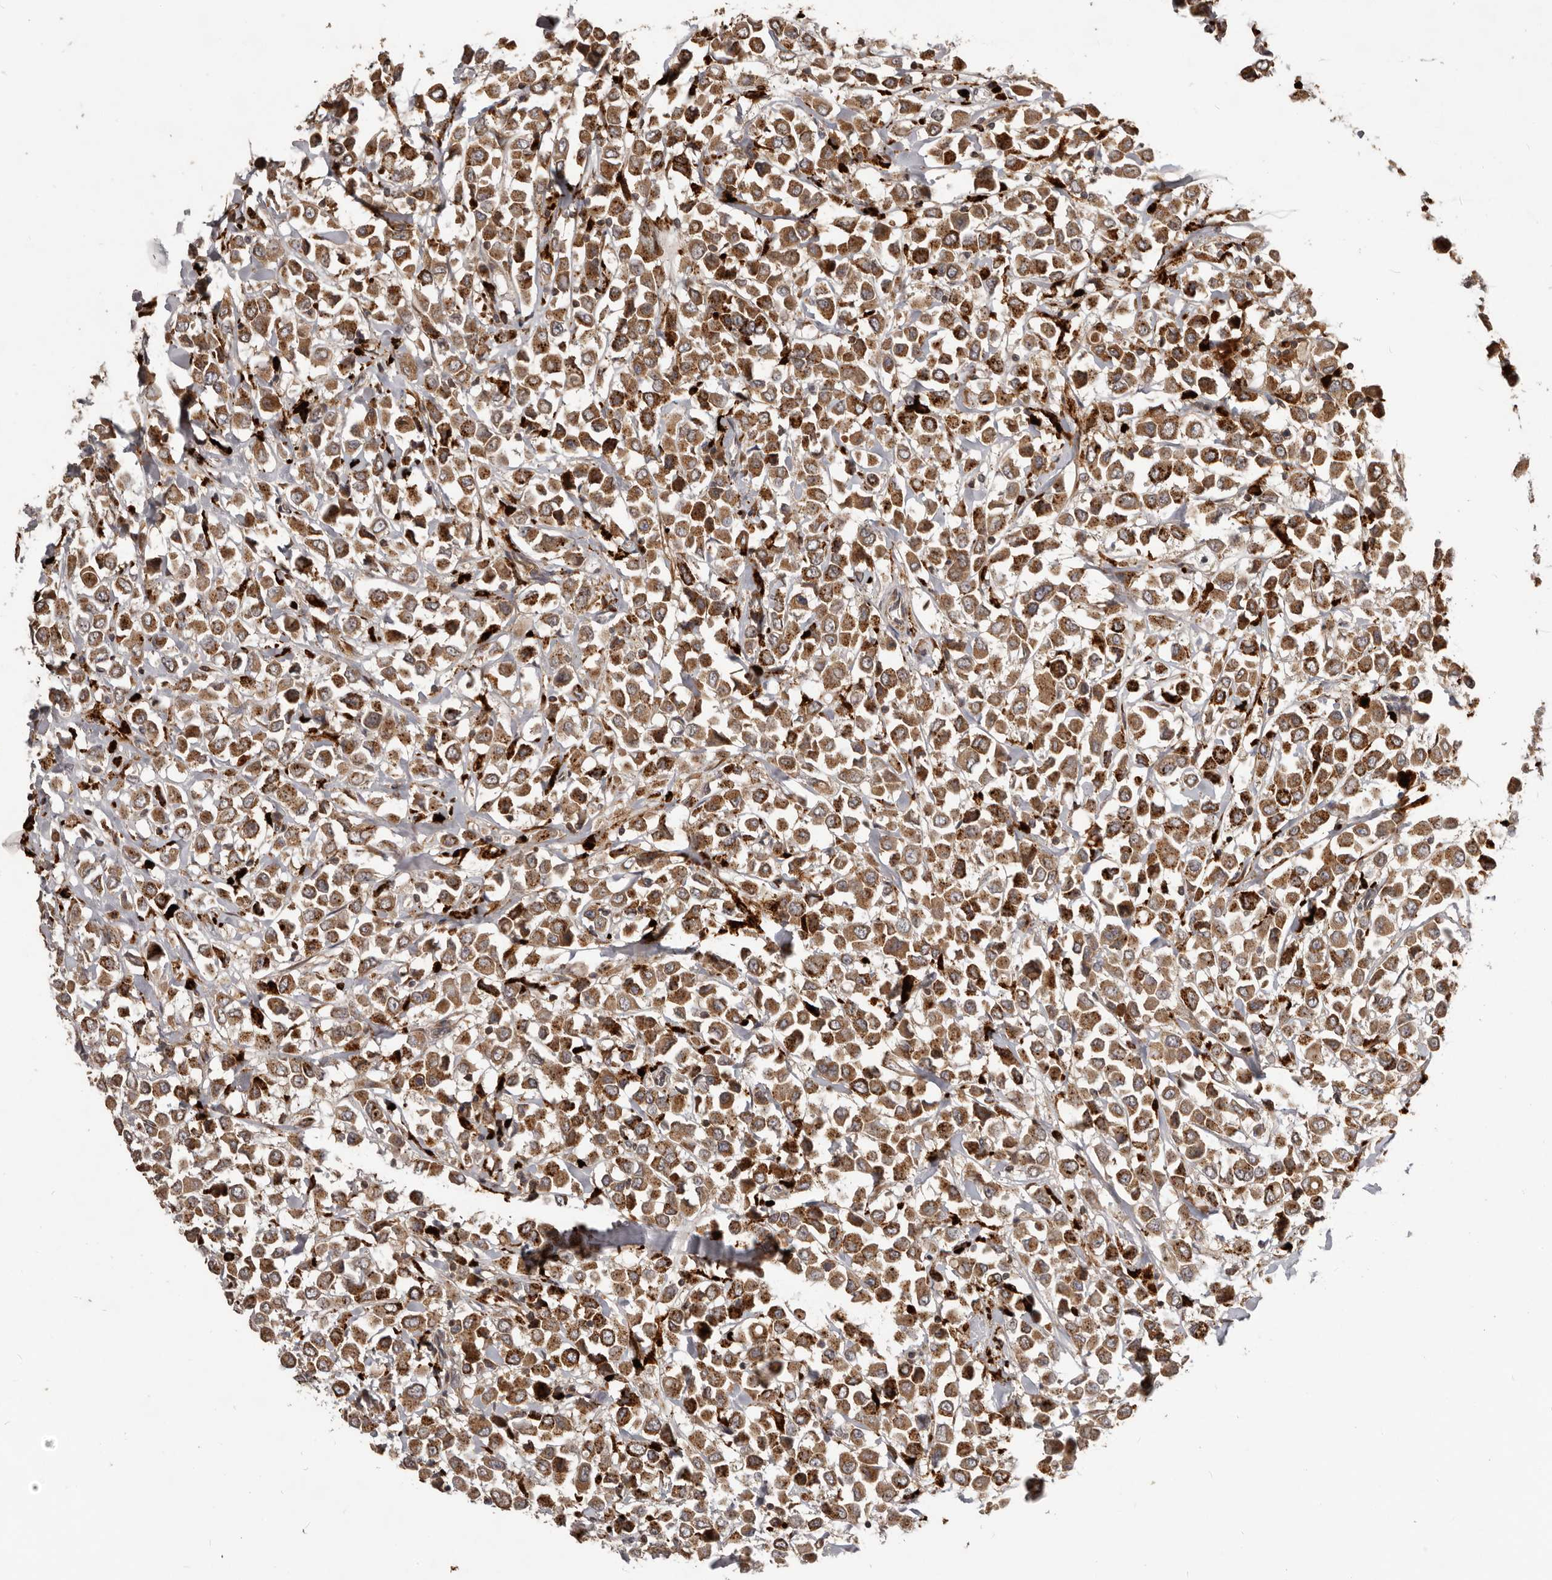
{"staining": {"intensity": "strong", "quantity": ">75%", "location": "cytoplasmic/membranous"}, "tissue": "breast cancer", "cell_type": "Tumor cells", "image_type": "cancer", "snomed": [{"axis": "morphology", "description": "Duct carcinoma"}, {"axis": "topography", "description": "Breast"}], "caption": "DAB (3,3'-diaminobenzidine) immunohistochemical staining of human breast cancer (infiltrating ductal carcinoma) displays strong cytoplasmic/membranous protein expression in about >75% of tumor cells.", "gene": "RNF187", "patient": {"sex": "female", "age": 61}}